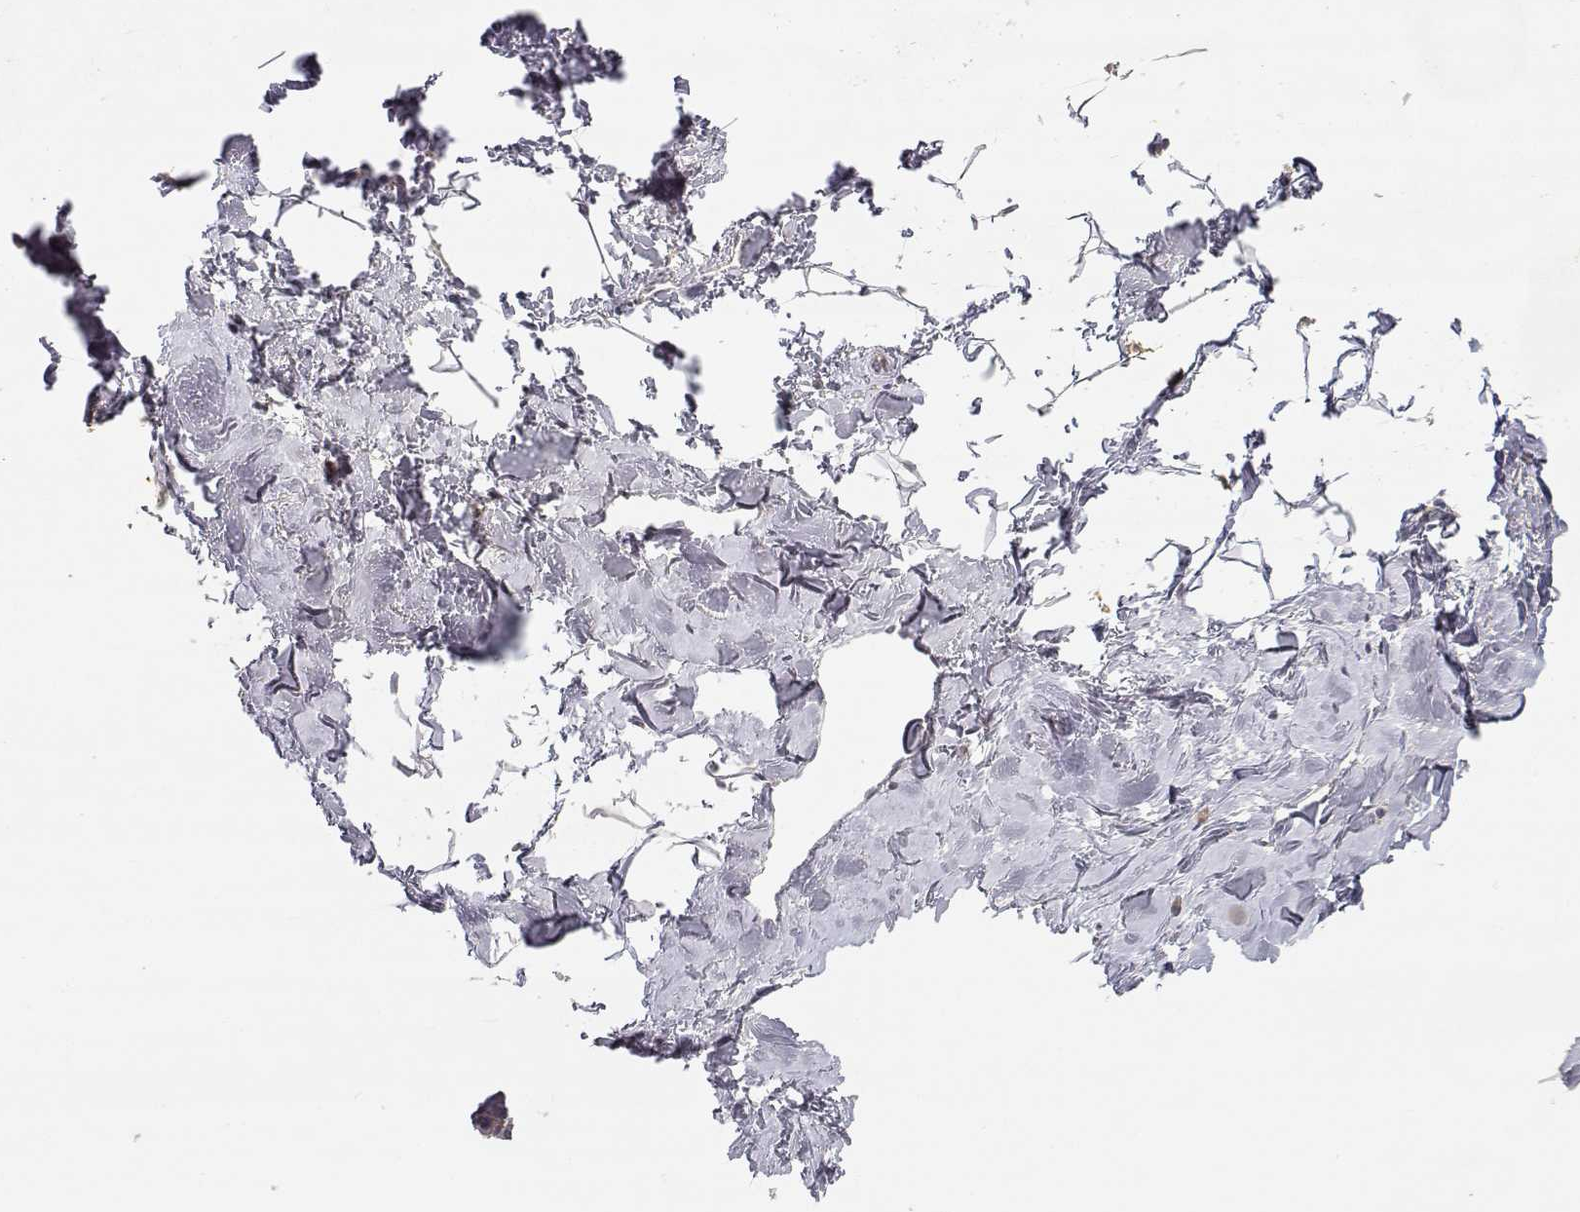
{"staining": {"intensity": "negative", "quantity": "none", "location": "none"}, "tissue": "breast", "cell_type": "Adipocytes", "image_type": "normal", "snomed": [{"axis": "morphology", "description": "Normal tissue, NOS"}, {"axis": "topography", "description": "Breast"}], "caption": "Immunohistochemical staining of unremarkable human breast displays no significant expression in adipocytes.", "gene": "RAD51", "patient": {"sex": "female", "age": 32}}